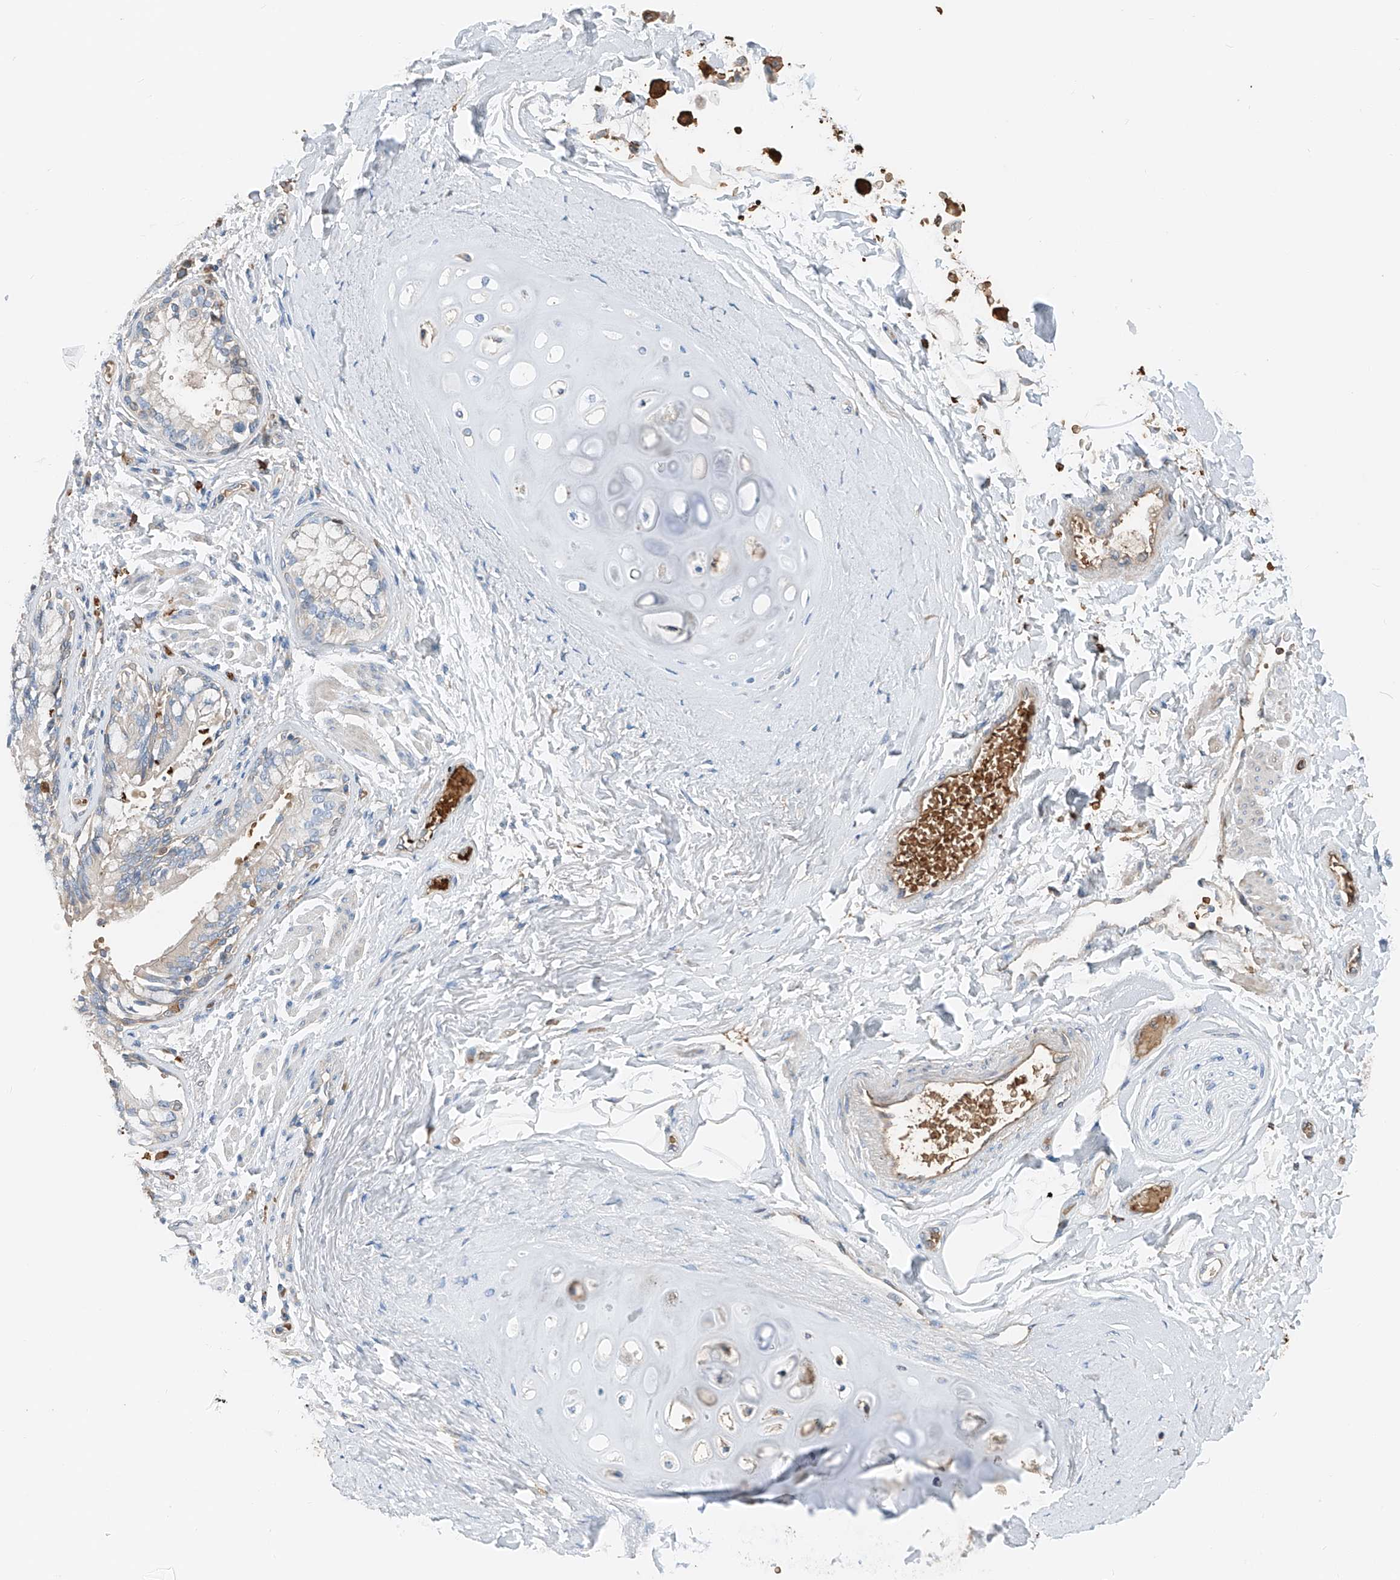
{"staining": {"intensity": "weak", "quantity": "<25%", "location": "cytoplasmic/membranous"}, "tissue": "bronchus", "cell_type": "Respiratory epithelial cells", "image_type": "normal", "snomed": [{"axis": "morphology", "description": "Normal tissue, NOS"}, {"axis": "morphology", "description": "Inflammation, NOS"}, {"axis": "topography", "description": "Lung"}], "caption": "DAB (3,3'-diaminobenzidine) immunohistochemical staining of benign bronchus demonstrates no significant expression in respiratory epithelial cells.", "gene": "PRSS23", "patient": {"sex": "female", "age": 46}}